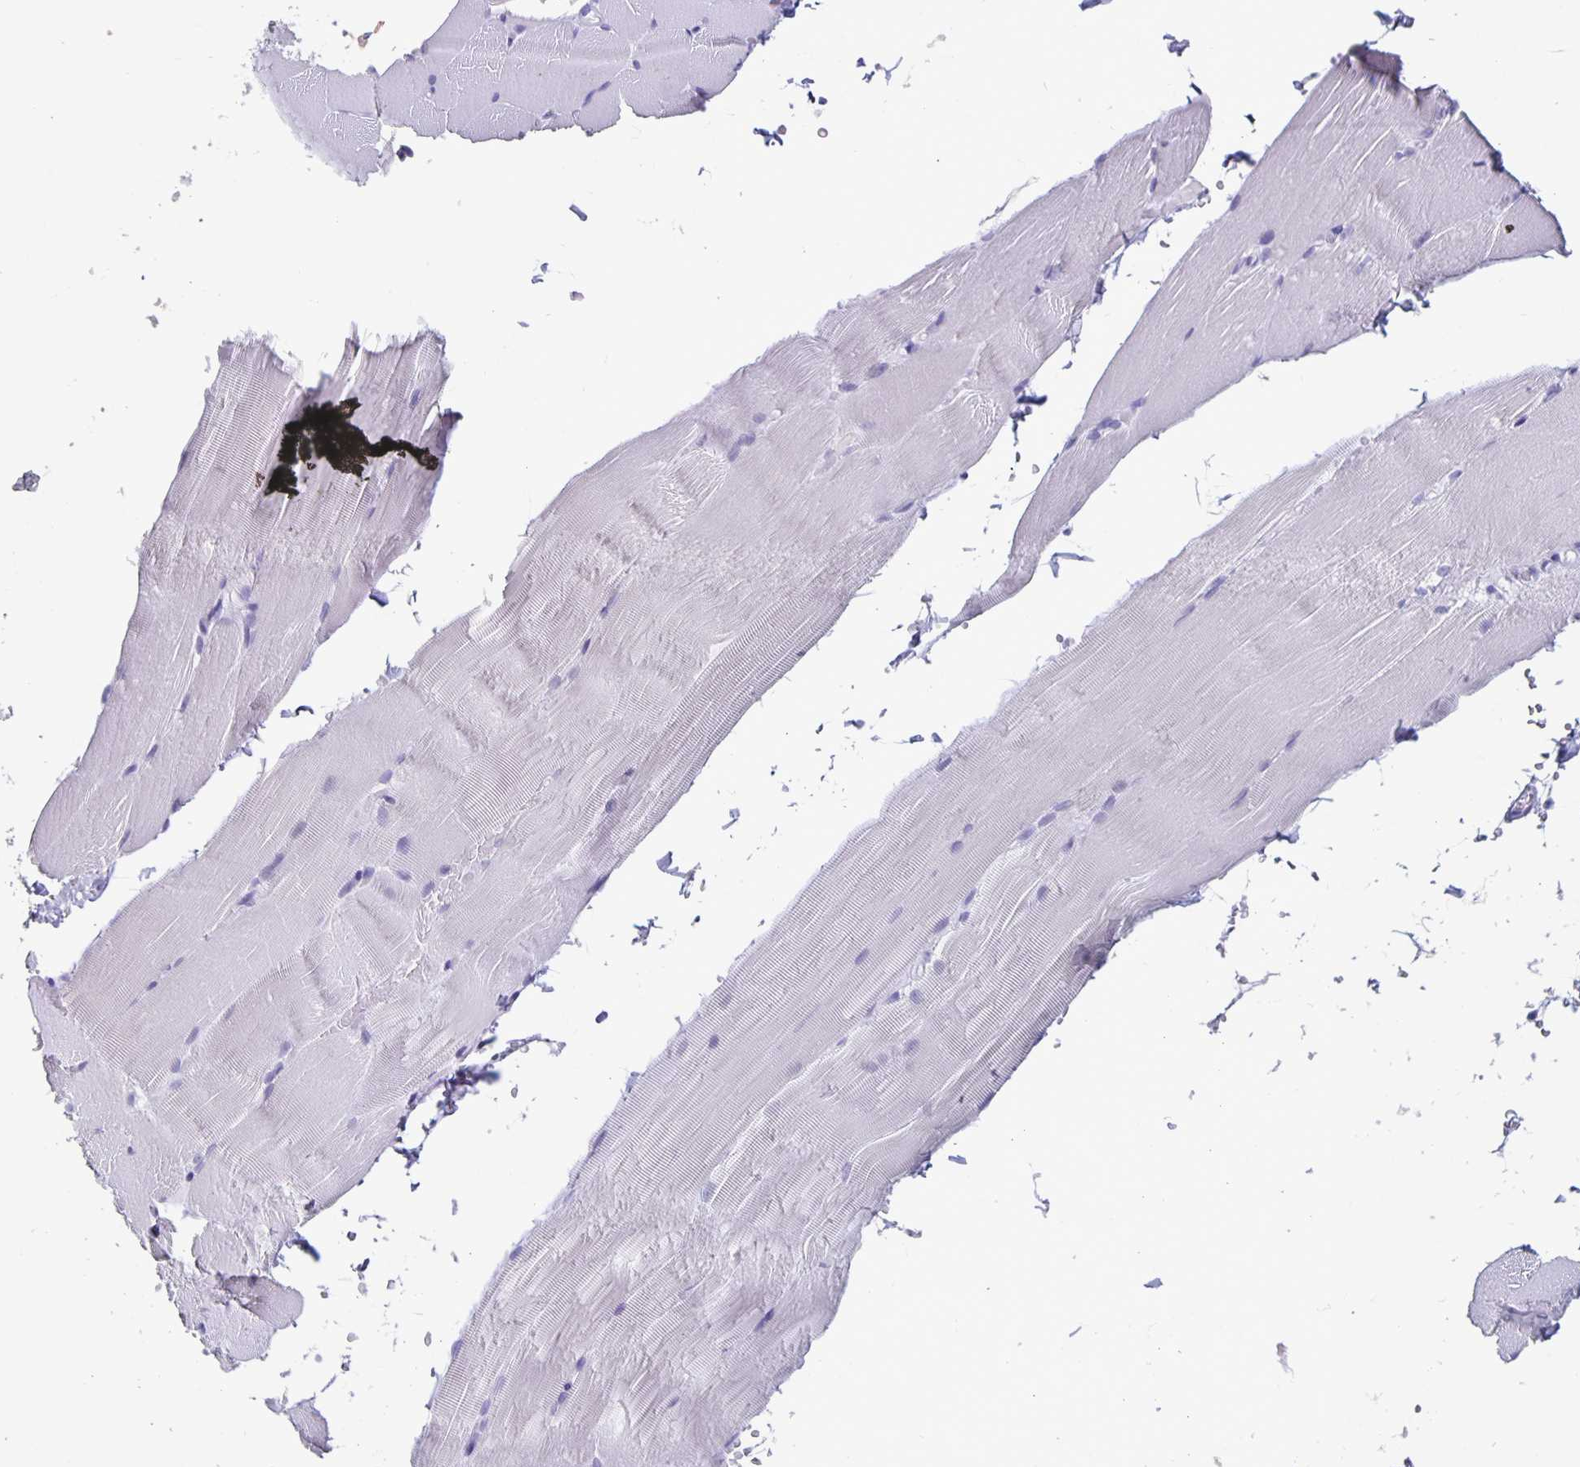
{"staining": {"intensity": "negative", "quantity": "none", "location": "none"}, "tissue": "skeletal muscle", "cell_type": "Myocytes", "image_type": "normal", "snomed": [{"axis": "morphology", "description": "Normal tissue, NOS"}, {"axis": "topography", "description": "Skeletal muscle"}], "caption": "This is an immunohistochemistry (IHC) image of normal skeletal muscle. There is no expression in myocytes.", "gene": "SATB2", "patient": {"sex": "female", "age": 37}}